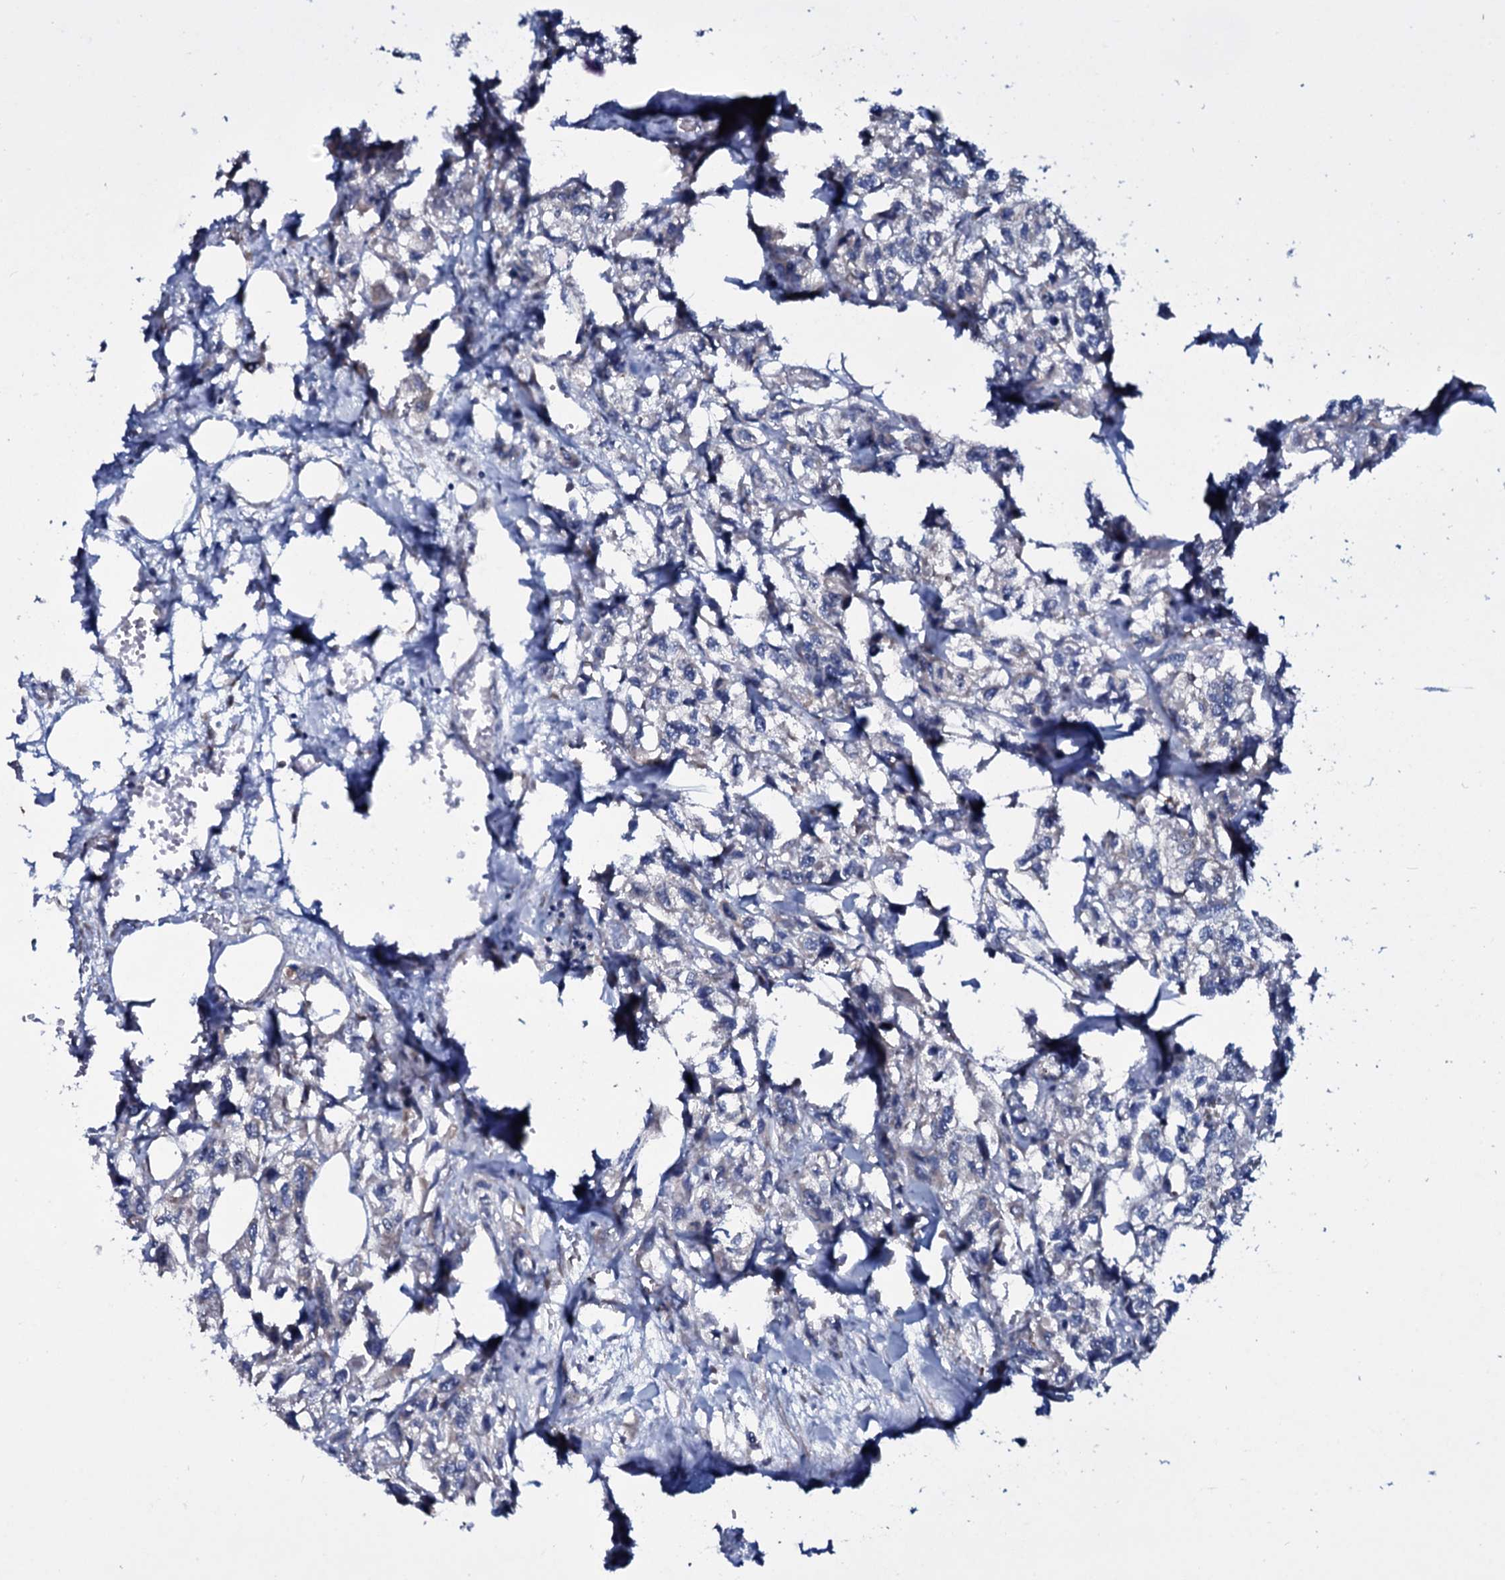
{"staining": {"intensity": "weak", "quantity": "<25%", "location": "cytoplasmic/membranous"}, "tissue": "urothelial cancer", "cell_type": "Tumor cells", "image_type": "cancer", "snomed": [{"axis": "morphology", "description": "Urothelial carcinoma, High grade"}, {"axis": "topography", "description": "Urinary bladder"}], "caption": "Tumor cells show no significant protein positivity in urothelial cancer.", "gene": "TPGS2", "patient": {"sex": "male", "age": 67}}